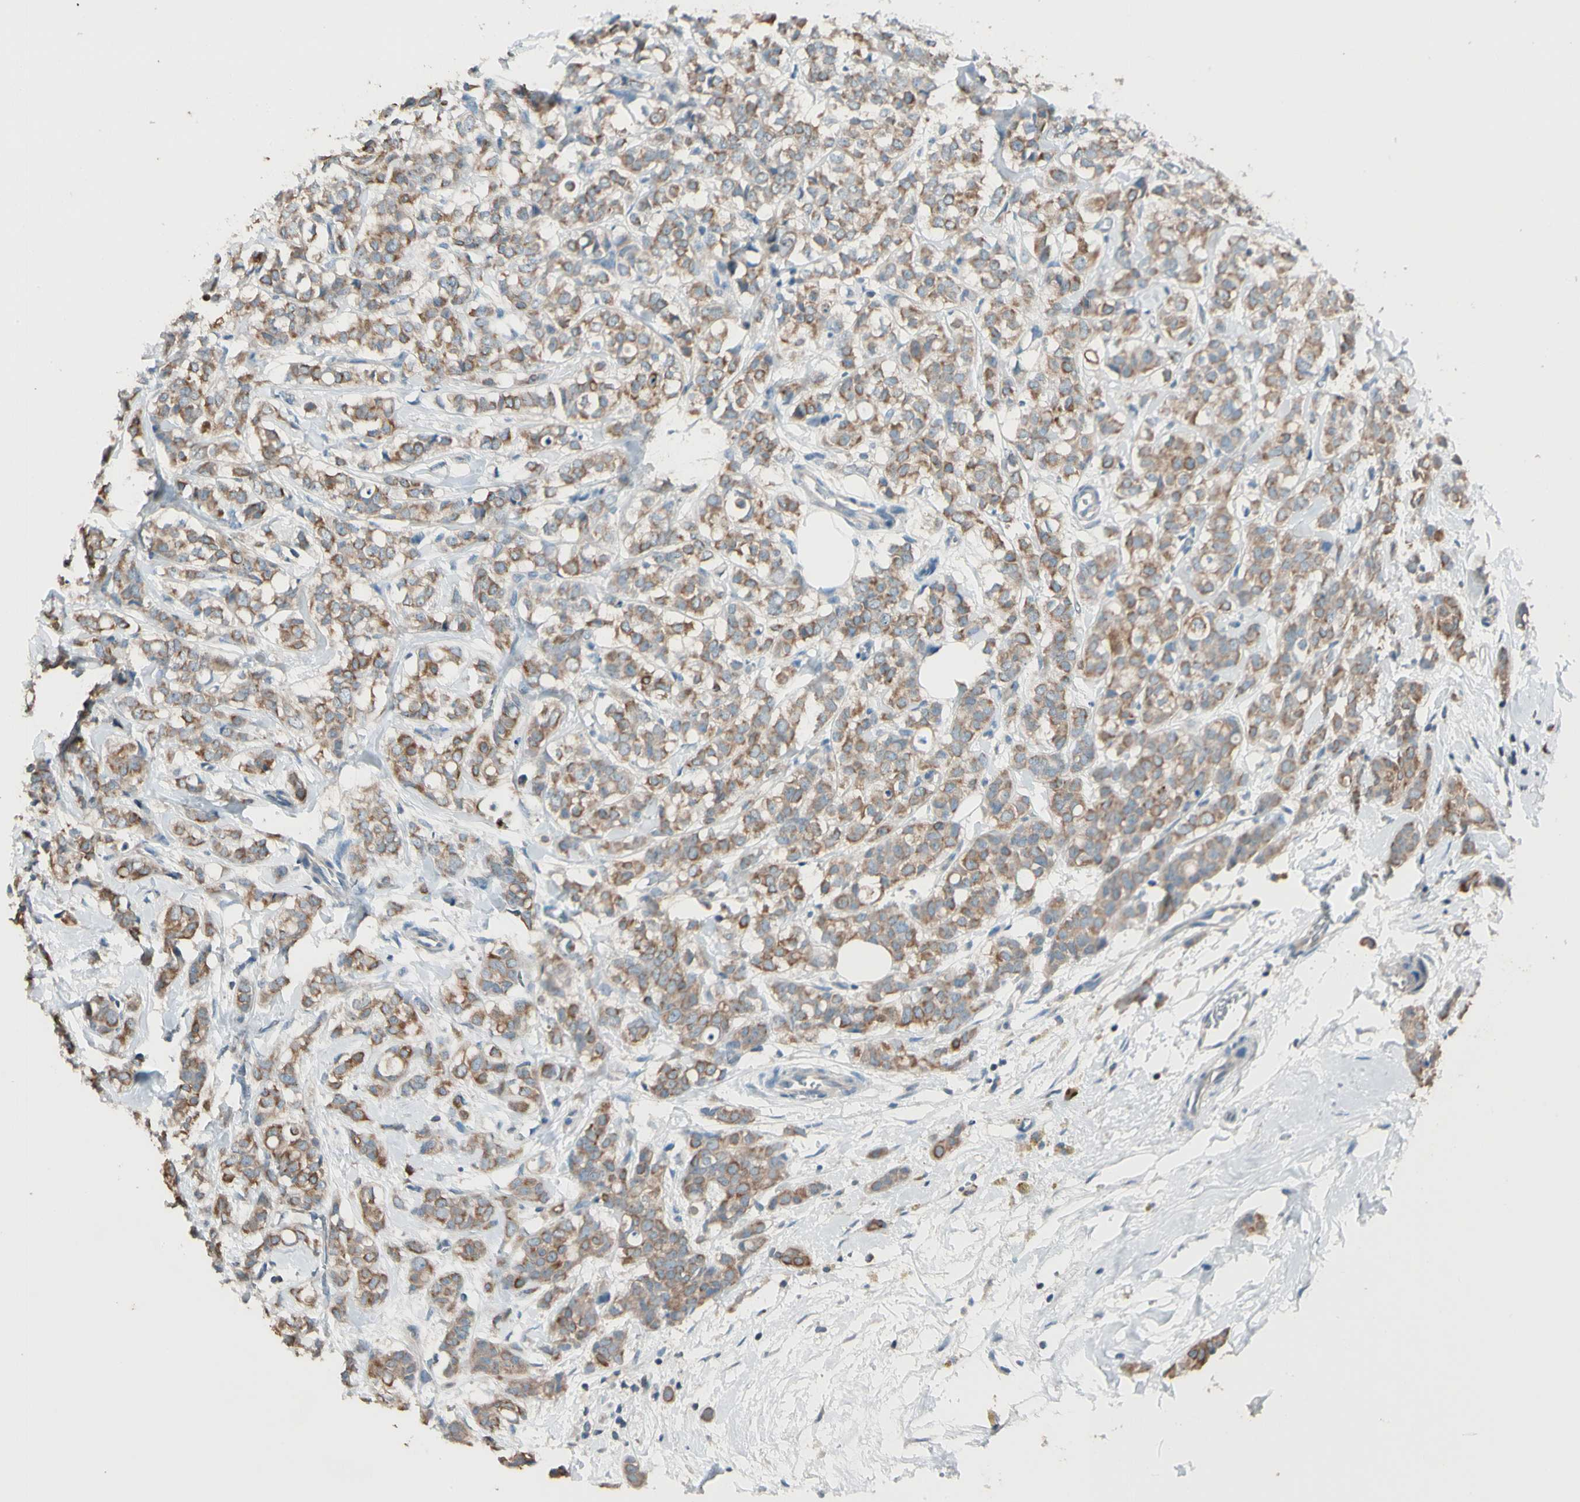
{"staining": {"intensity": "moderate", "quantity": ">75%", "location": "cytoplasmic/membranous"}, "tissue": "breast cancer", "cell_type": "Tumor cells", "image_type": "cancer", "snomed": [{"axis": "morphology", "description": "Lobular carcinoma"}, {"axis": "topography", "description": "Breast"}], "caption": "A brown stain labels moderate cytoplasmic/membranous expression of a protein in human breast cancer tumor cells. Ihc stains the protein in brown and the nuclei are stained blue.", "gene": "MAP3K7", "patient": {"sex": "female", "age": 60}}